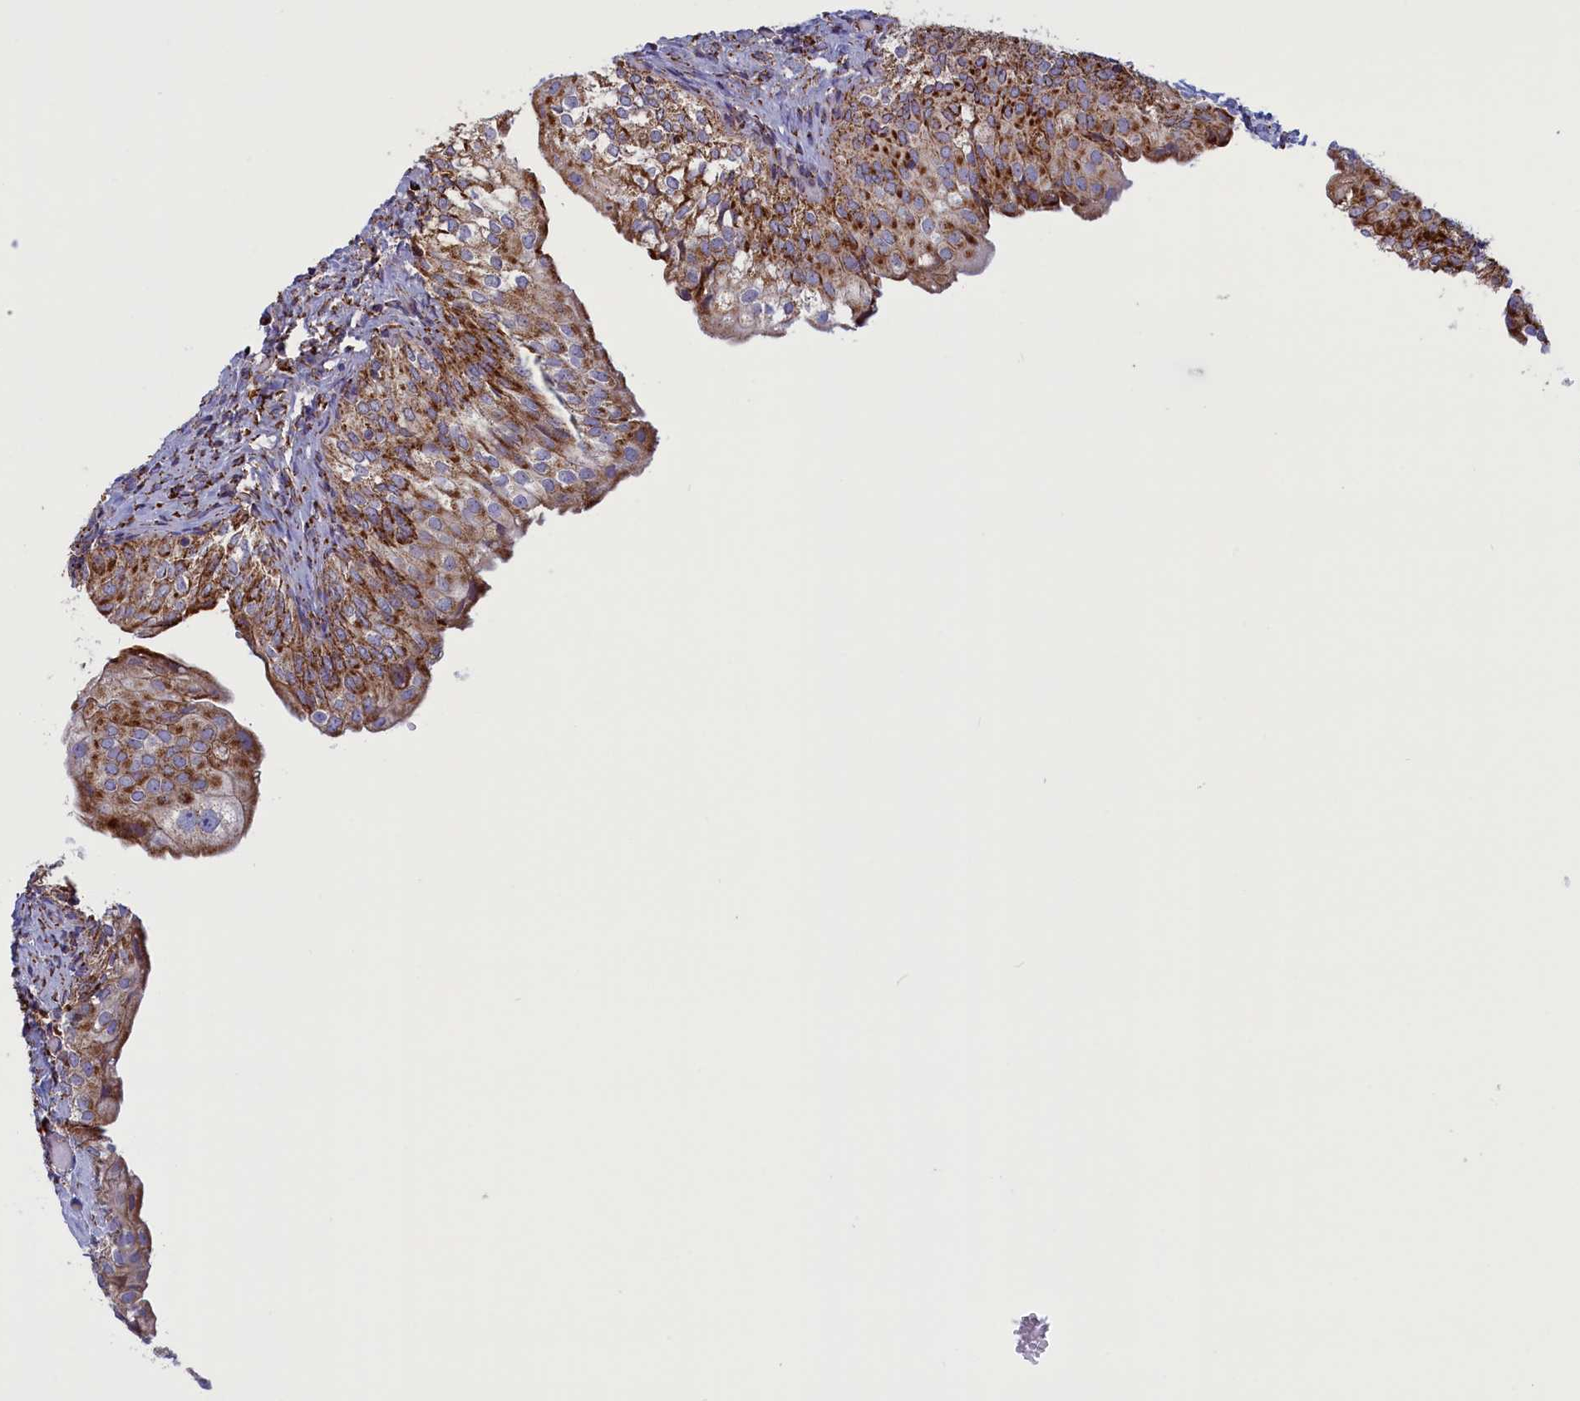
{"staining": {"intensity": "strong", "quantity": ">75%", "location": "cytoplasmic/membranous"}, "tissue": "urinary bladder", "cell_type": "Urothelial cells", "image_type": "normal", "snomed": [{"axis": "morphology", "description": "Normal tissue, NOS"}, {"axis": "topography", "description": "Urinary bladder"}], "caption": "IHC image of benign urinary bladder: human urinary bladder stained using immunohistochemistry (IHC) exhibits high levels of strong protein expression localized specifically in the cytoplasmic/membranous of urothelial cells, appearing as a cytoplasmic/membranous brown color.", "gene": "ISOC2", "patient": {"sex": "male", "age": 55}}